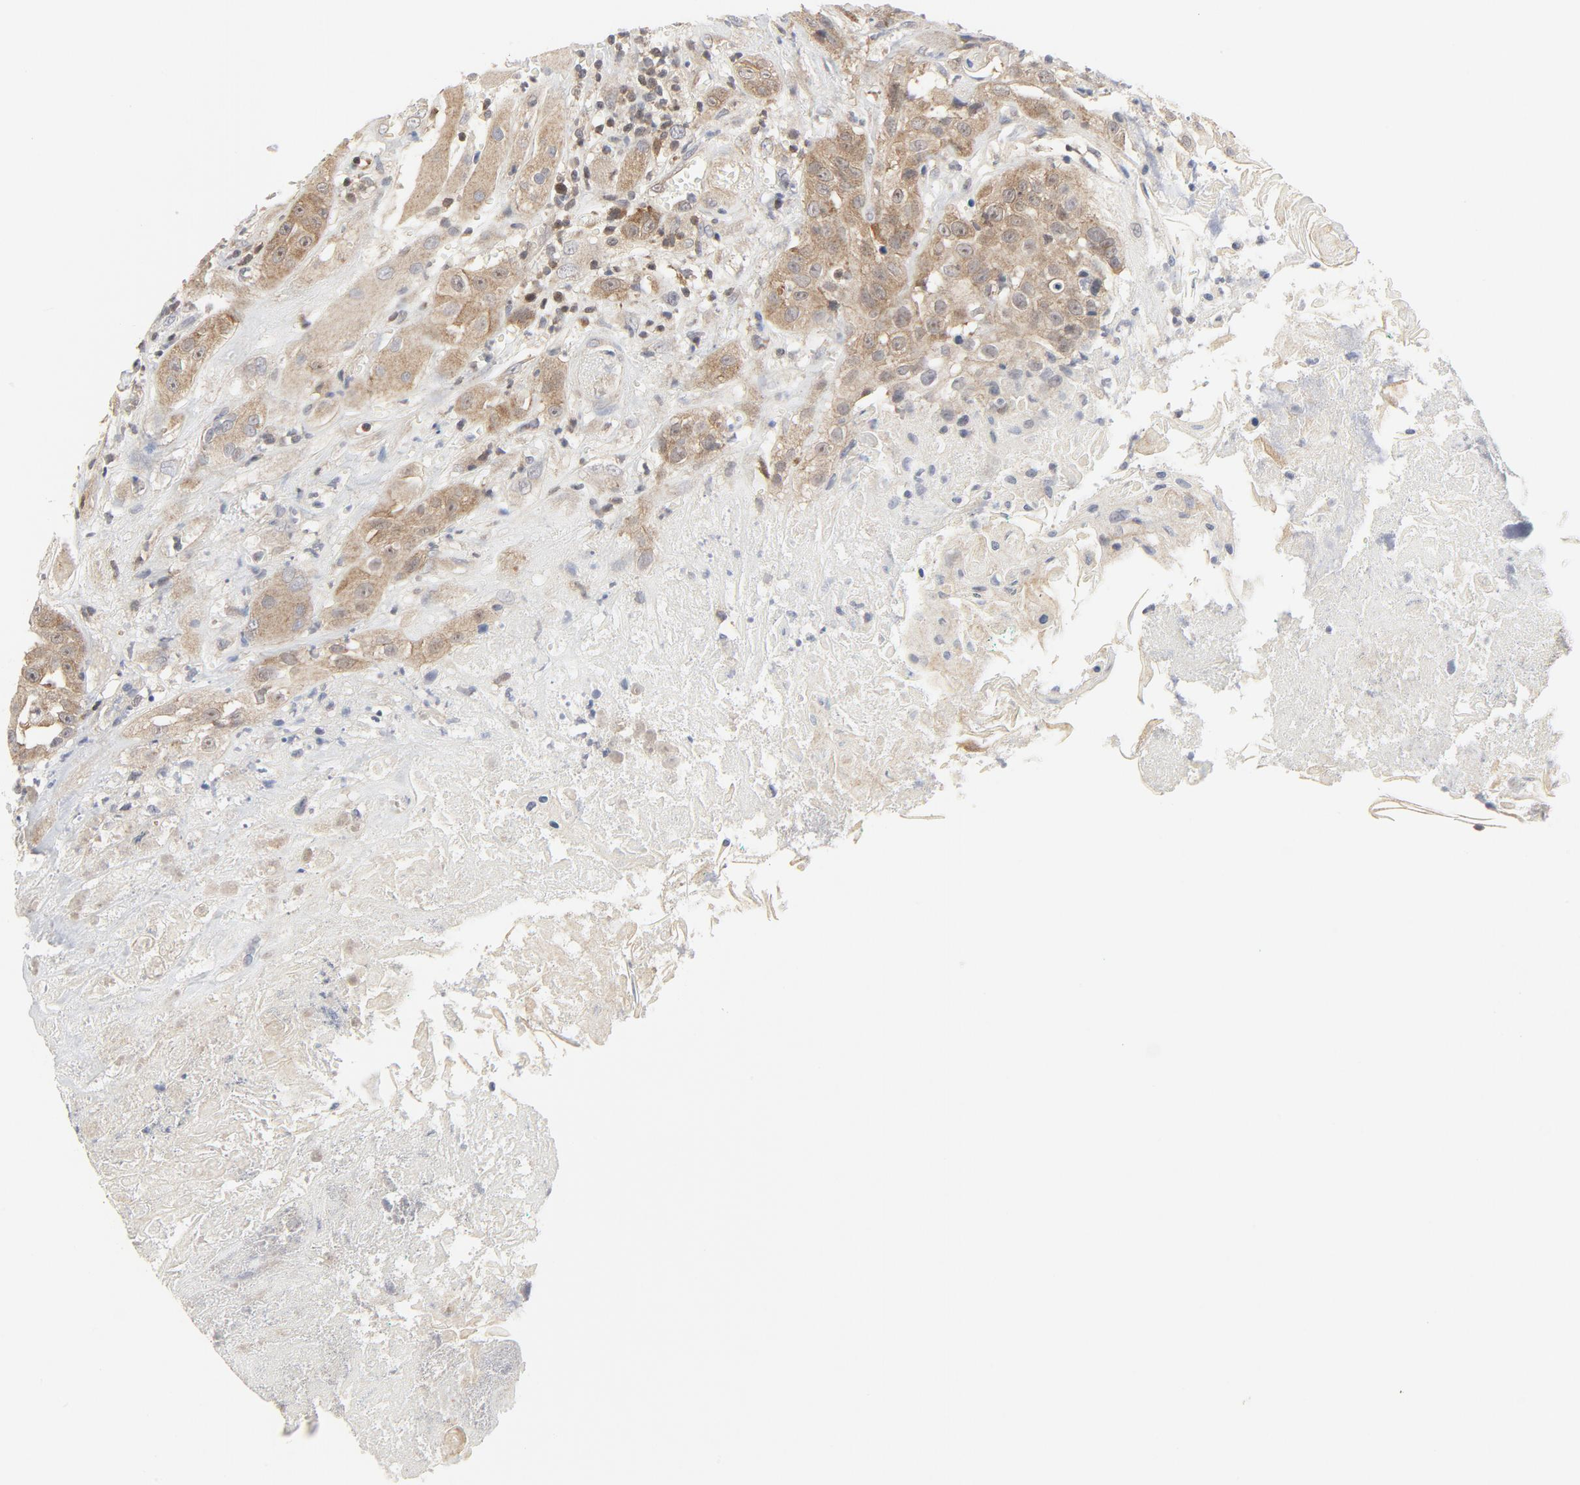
{"staining": {"intensity": "moderate", "quantity": ">75%", "location": "cytoplasmic/membranous"}, "tissue": "head and neck cancer", "cell_type": "Tumor cells", "image_type": "cancer", "snomed": [{"axis": "morphology", "description": "Squamous cell carcinoma, NOS"}, {"axis": "topography", "description": "Head-Neck"}], "caption": "Tumor cells reveal moderate cytoplasmic/membranous staining in approximately >75% of cells in head and neck squamous cell carcinoma.", "gene": "MAP2K7", "patient": {"sex": "female", "age": 84}}